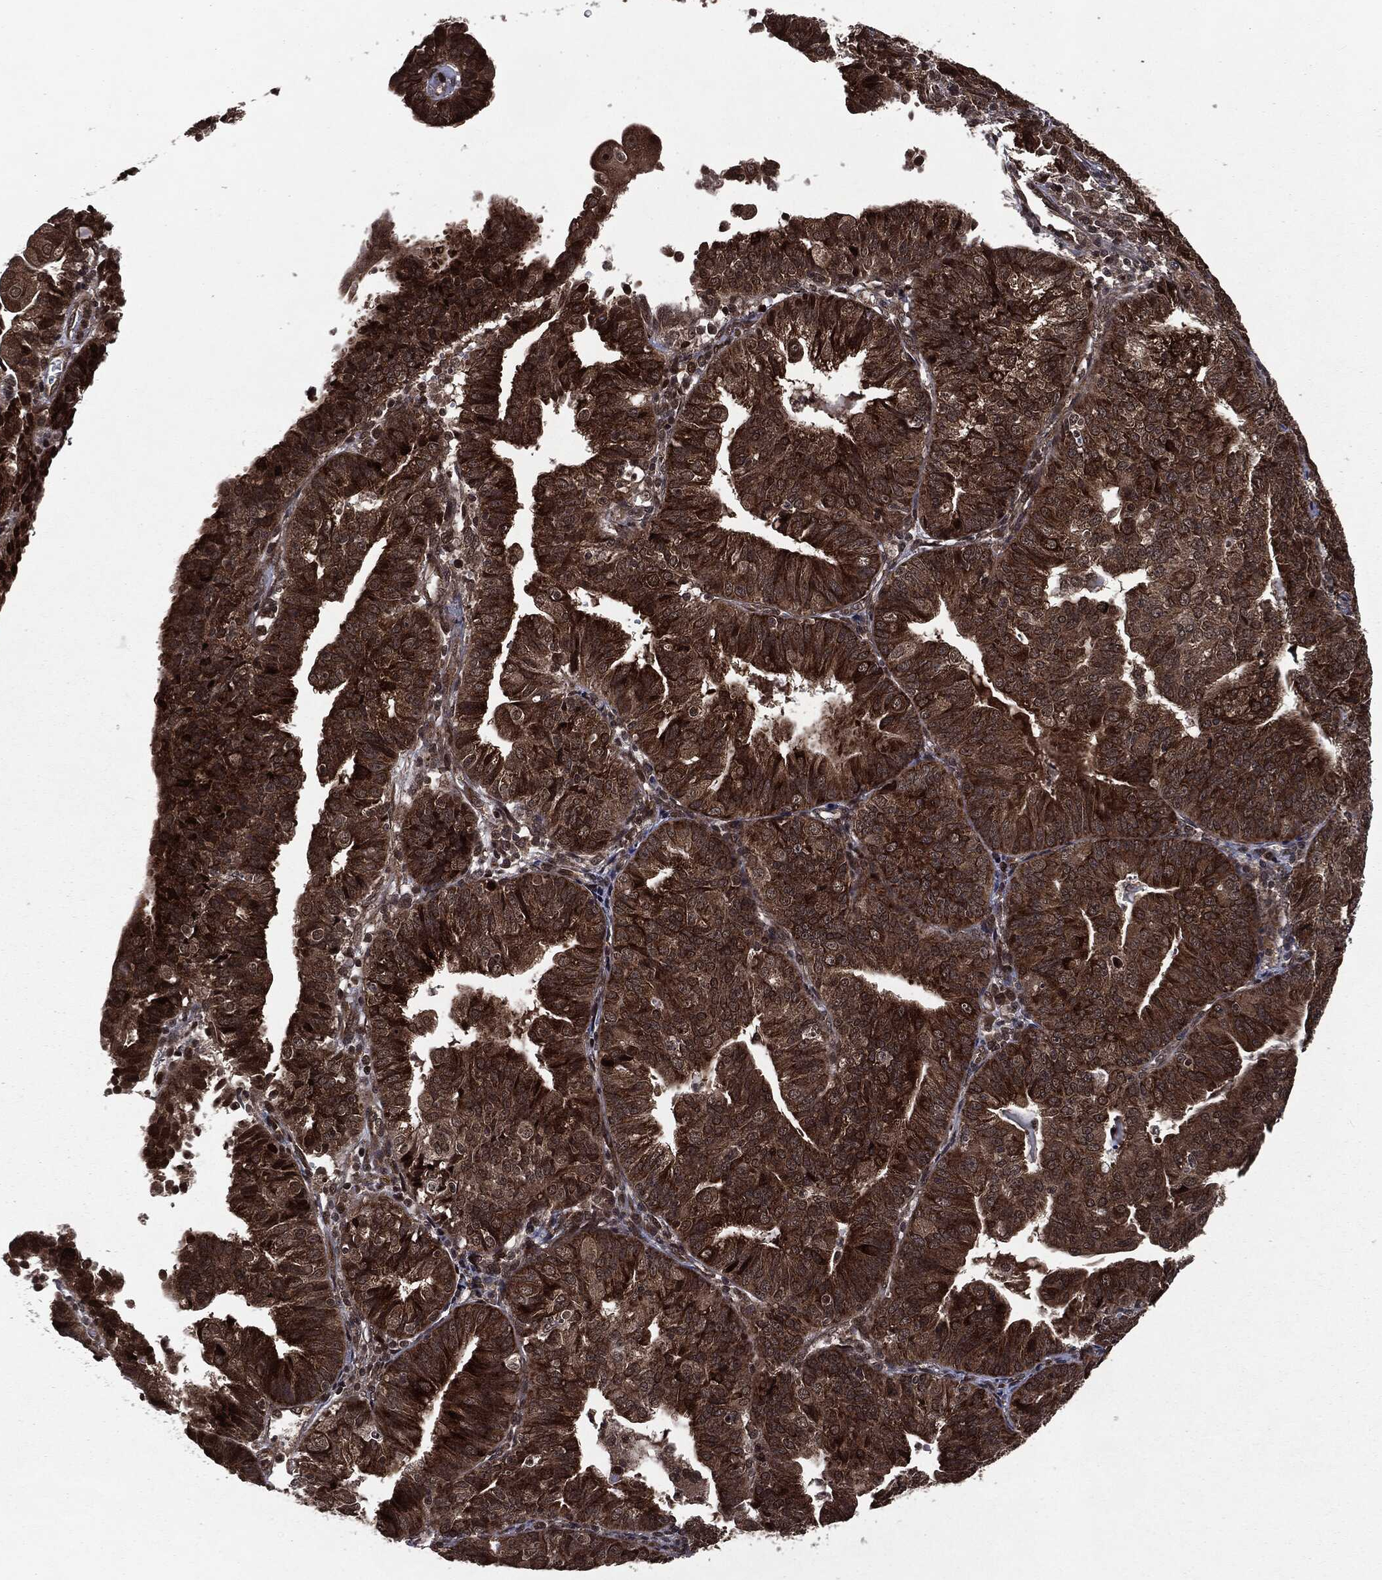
{"staining": {"intensity": "strong", "quantity": ">75%", "location": "cytoplasmic/membranous"}, "tissue": "endometrial cancer", "cell_type": "Tumor cells", "image_type": "cancer", "snomed": [{"axis": "morphology", "description": "Adenocarcinoma, NOS"}, {"axis": "topography", "description": "Endometrium"}], "caption": "Endometrial adenocarcinoma stained with DAB immunohistochemistry reveals high levels of strong cytoplasmic/membranous expression in approximately >75% of tumor cells.", "gene": "STAU2", "patient": {"sex": "female", "age": 56}}